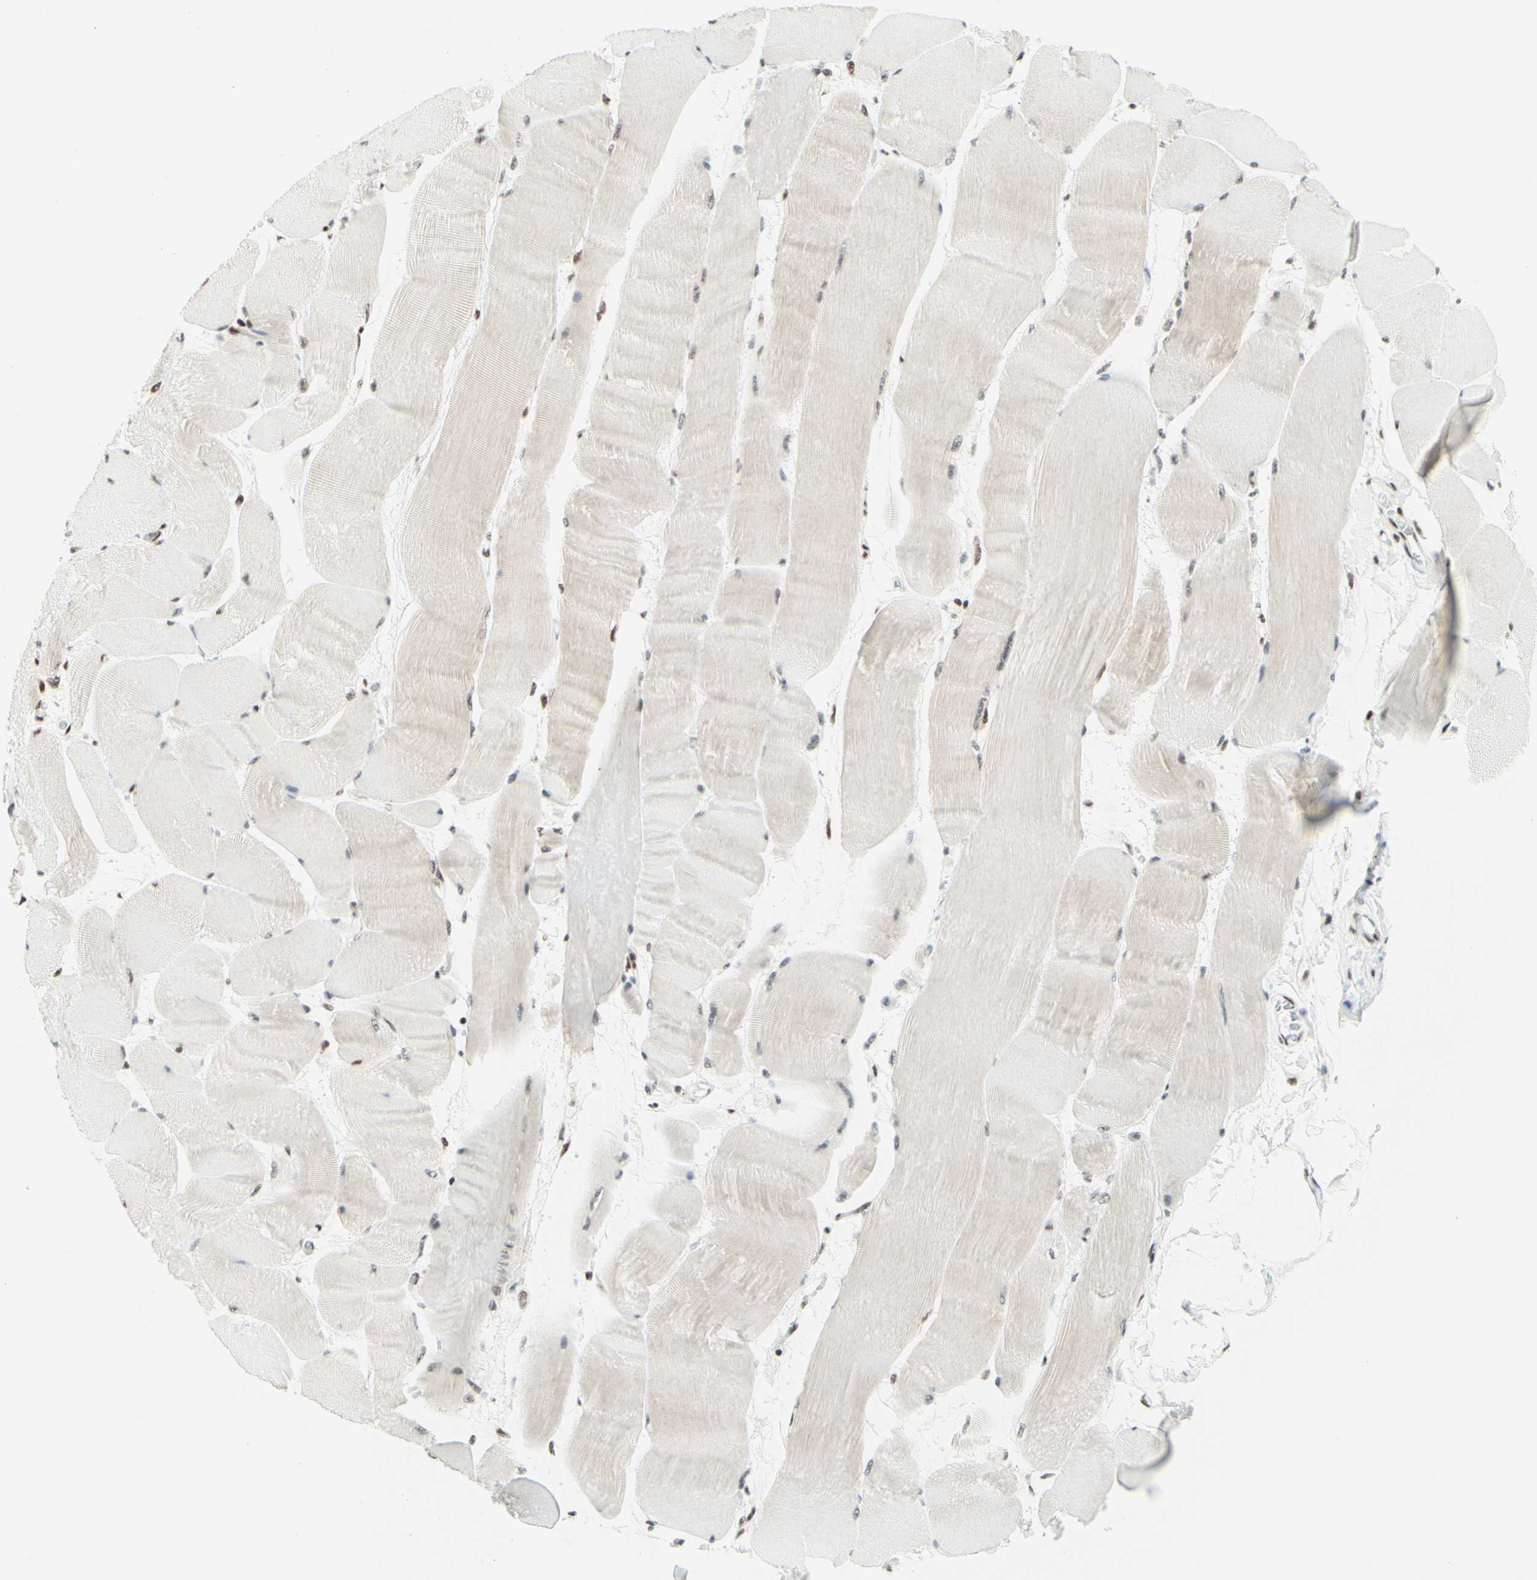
{"staining": {"intensity": "weak", "quantity": "25%-75%", "location": "nuclear"}, "tissue": "skeletal muscle", "cell_type": "Myocytes", "image_type": "normal", "snomed": [{"axis": "morphology", "description": "Normal tissue, NOS"}, {"axis": "morphology", "description": "Squamous cell carcinoma, NOS"}, {"axis": "topography", "description": "Skeletal muscle"}], "caption": "A histopathology image showing weak nuclear expression in approximately 25%-75% of myocytes in unremarkable skeletal muscle, as visualized by brown immunohistochemical staining.", "gene": "WTAP", "patient": {"sex": "male", "age": 51}}